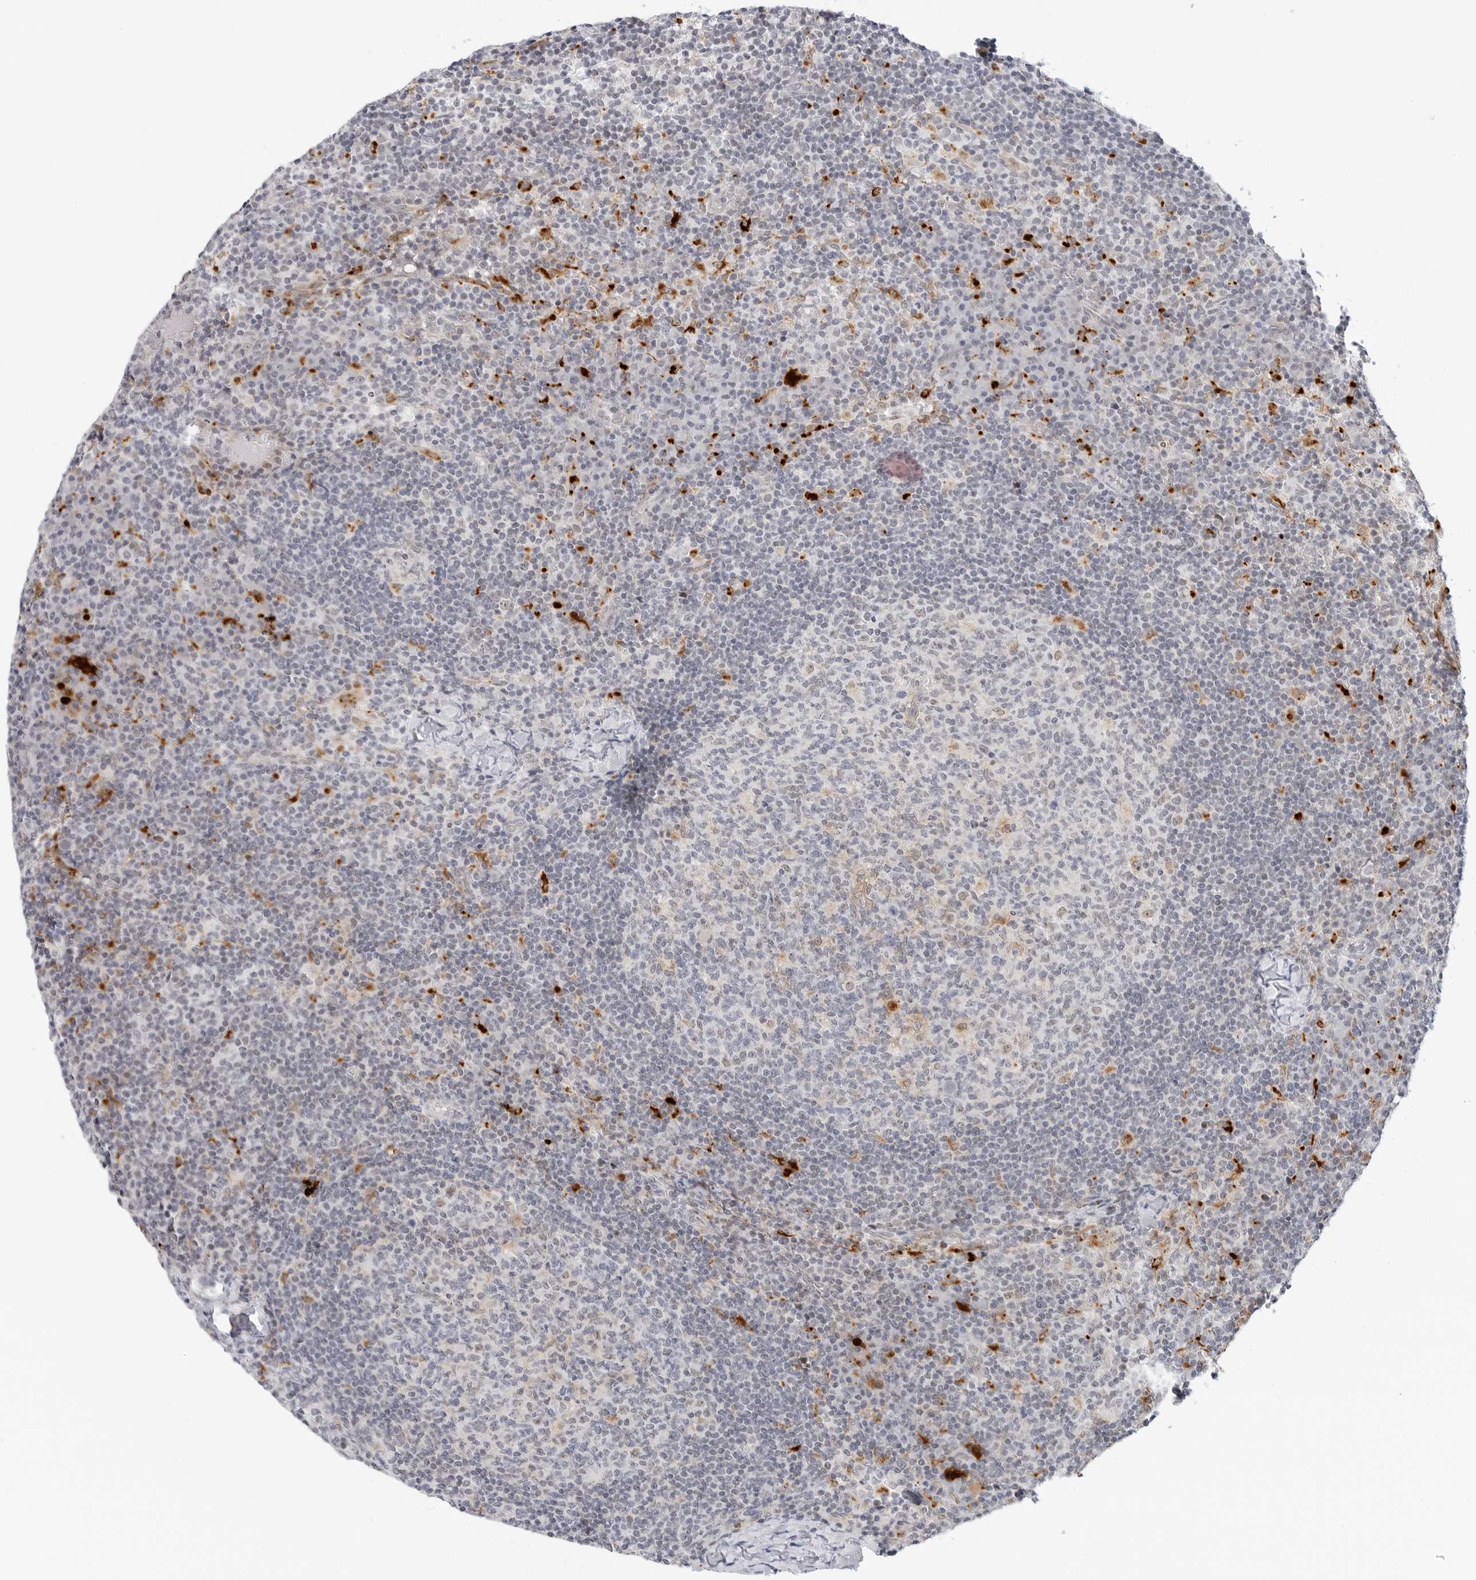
{"staining": {"intensity": "negative", "quantity": "none", "location": "none"}, "tissue": "lymph node", "cell_type": "Germinal center cells", "image_type": "normal", "snomed": [{"axis": "morphology", "description": "Normal tissue, NOS"}, {"axis": "morphology", "description": "Inflammation, NOS"}, {"axis": "topography", "description": "Lymph node"}], "caption": "The photomicrograph shows no significant positivity in germinal center cells of lymph node. (Stains: DAB immunohistochemistry with hematoxylin counter stain, Microscopy: brightfield microscopy at high magnification).", "gene": "TSEN2", "patient": {"sex": "male", "age": 55}}